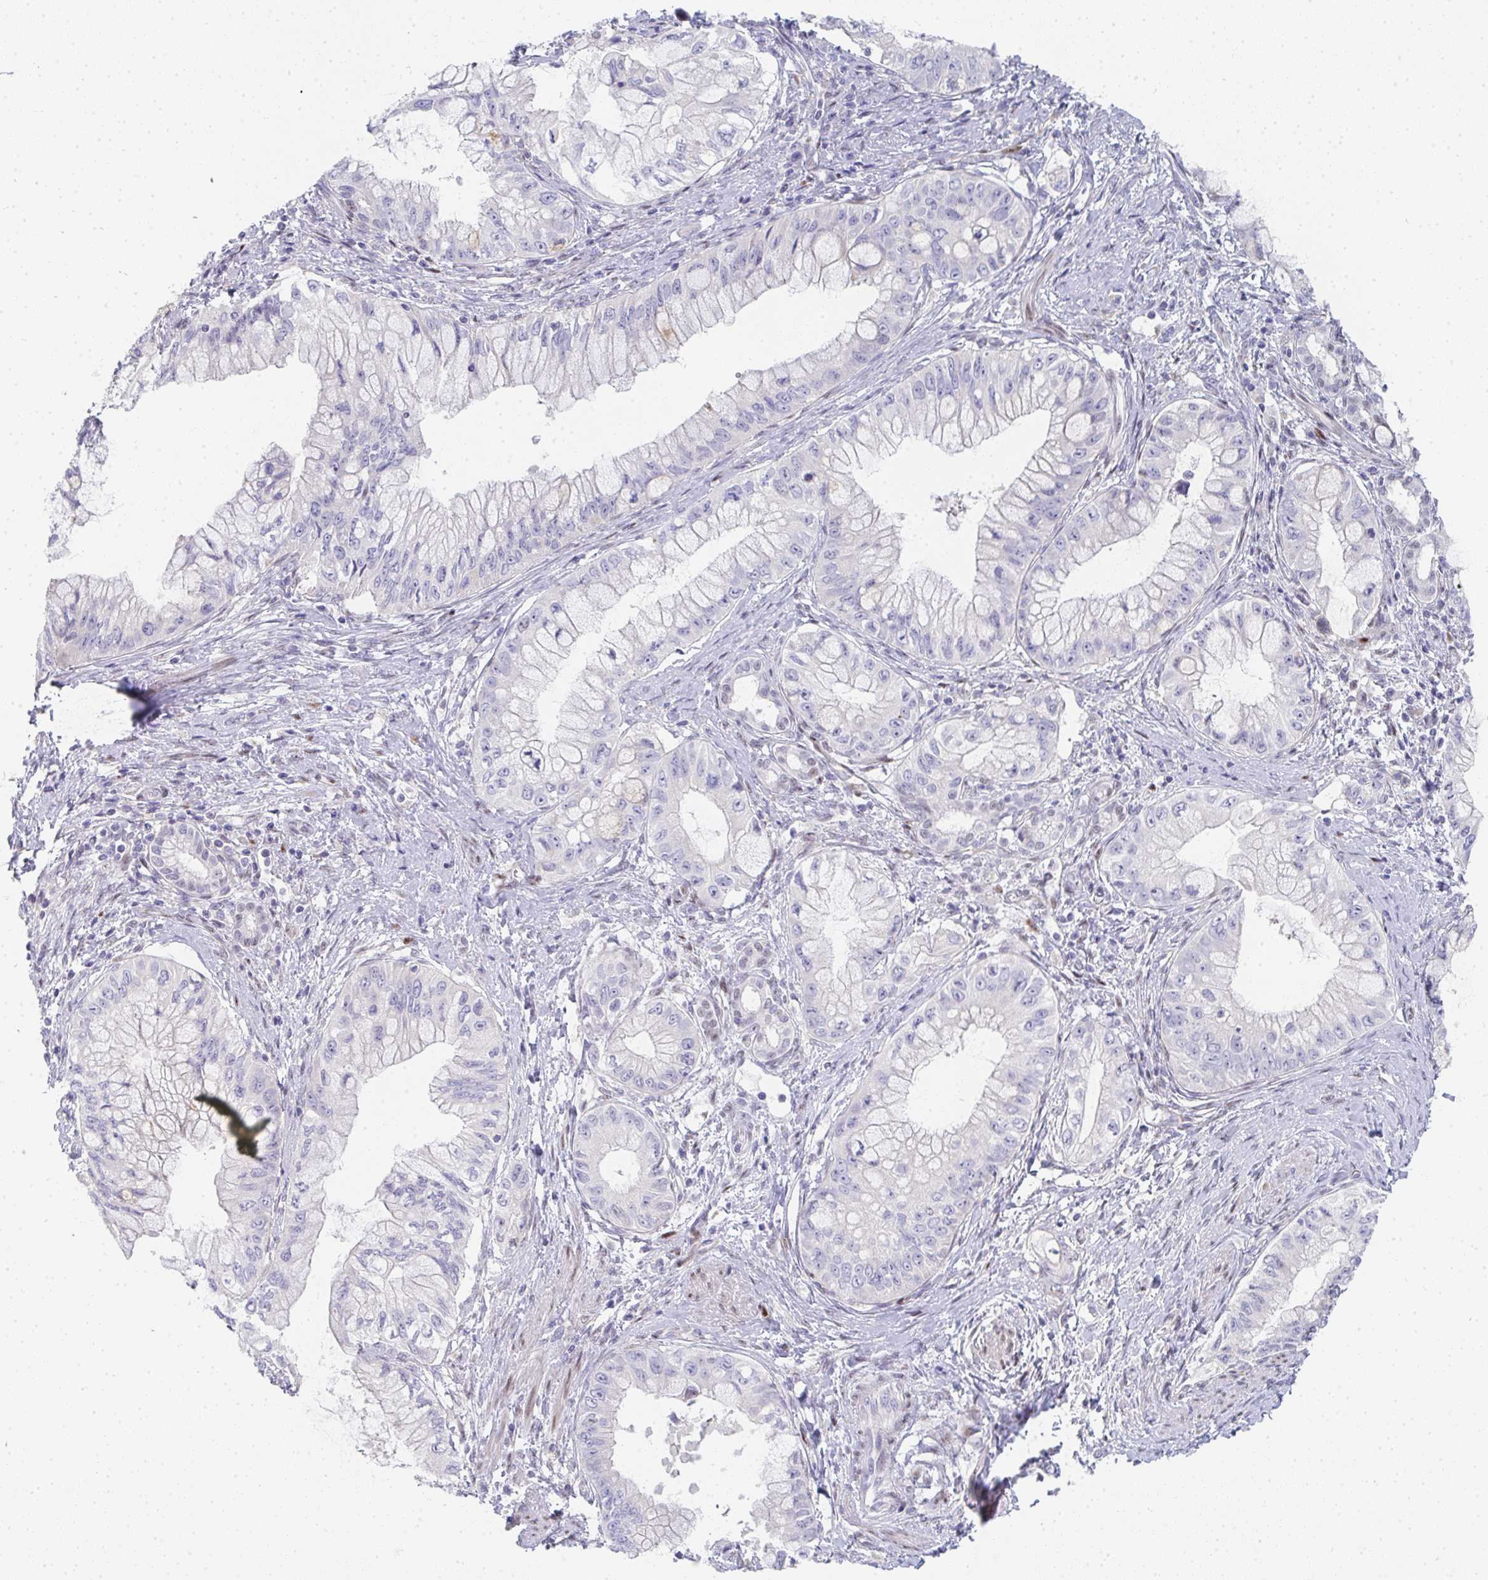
{"staining": {"intensity": "negative", "quantity": "none", "location": "none"}, "tissue": "pancreatic cancer", "cell_type": "Tumor cells", "image_type": "cancer", "snomed": [{"axis": "morphology", "description": "Adenocarcinoma, NOS"}, {"axis": "topography", "description": "Pancreas"}], "caption": "An image of pancreatic cancer (adenocarcinoma) stained for a protein exhibits no brown staining in tumor cells.", "gene": "ZIC3", "patient": {"sex": "male", "age": 48}}